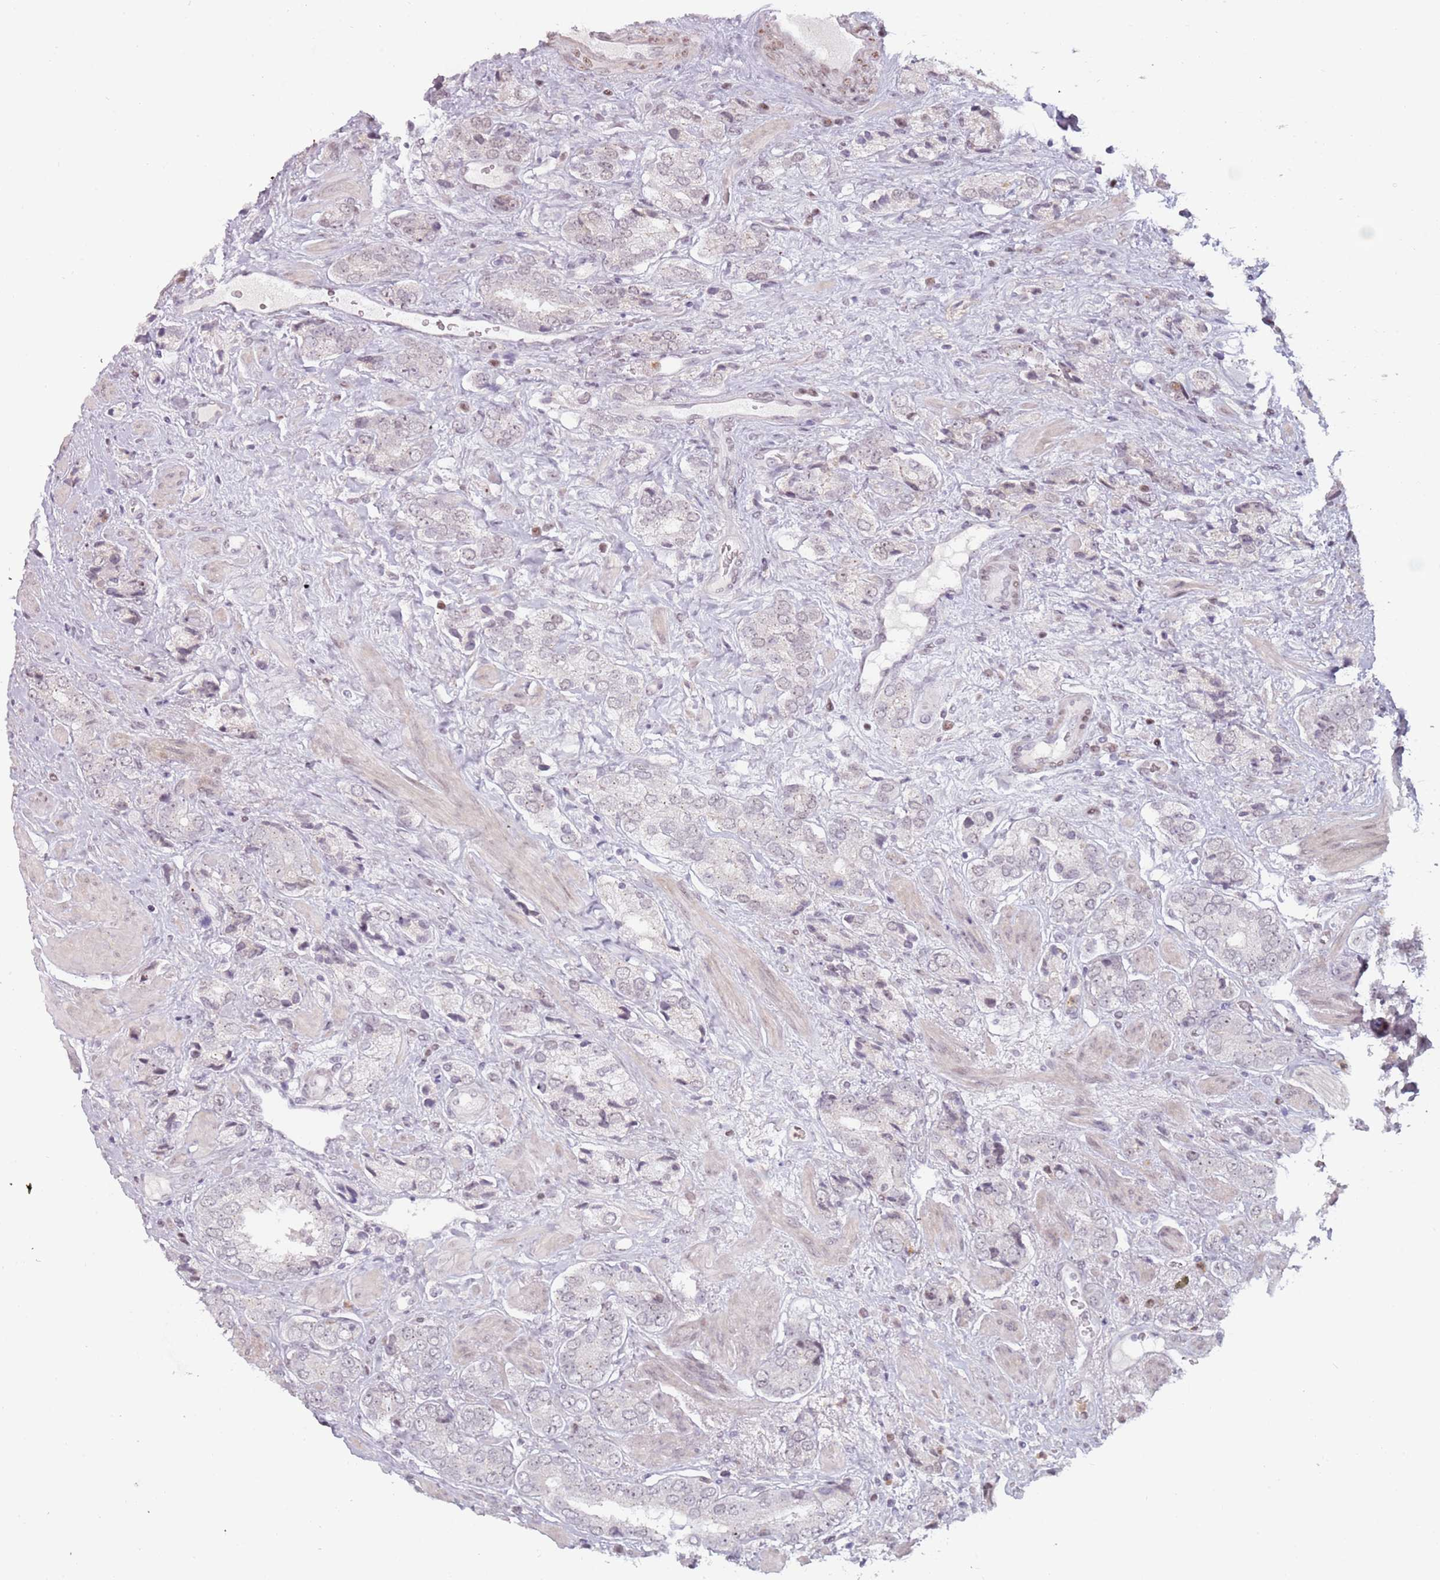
{"staining": {"intensity": "weak", "quantity": "<25%", "location": "nuclear"}, "tissue": "prostate cancer", "cell_type": "Tumor cells", "image_type": "cancer", "snomed": [{"axis": "morphology", "description": "Adenocarcinoma, High grade"}, {"axis": "topography", "description": "Prostate and seminal vesicle, NOS"}], "caption": "Immunohistochemistry (IHC) micrograph of neoplastic tissue: prostate high-grade adenocarcinoma stained with DAB exhibits no significant protein staining in tumor cells.", "gene": "REXO4", "patient": {"sex": "male", "age": 64}}